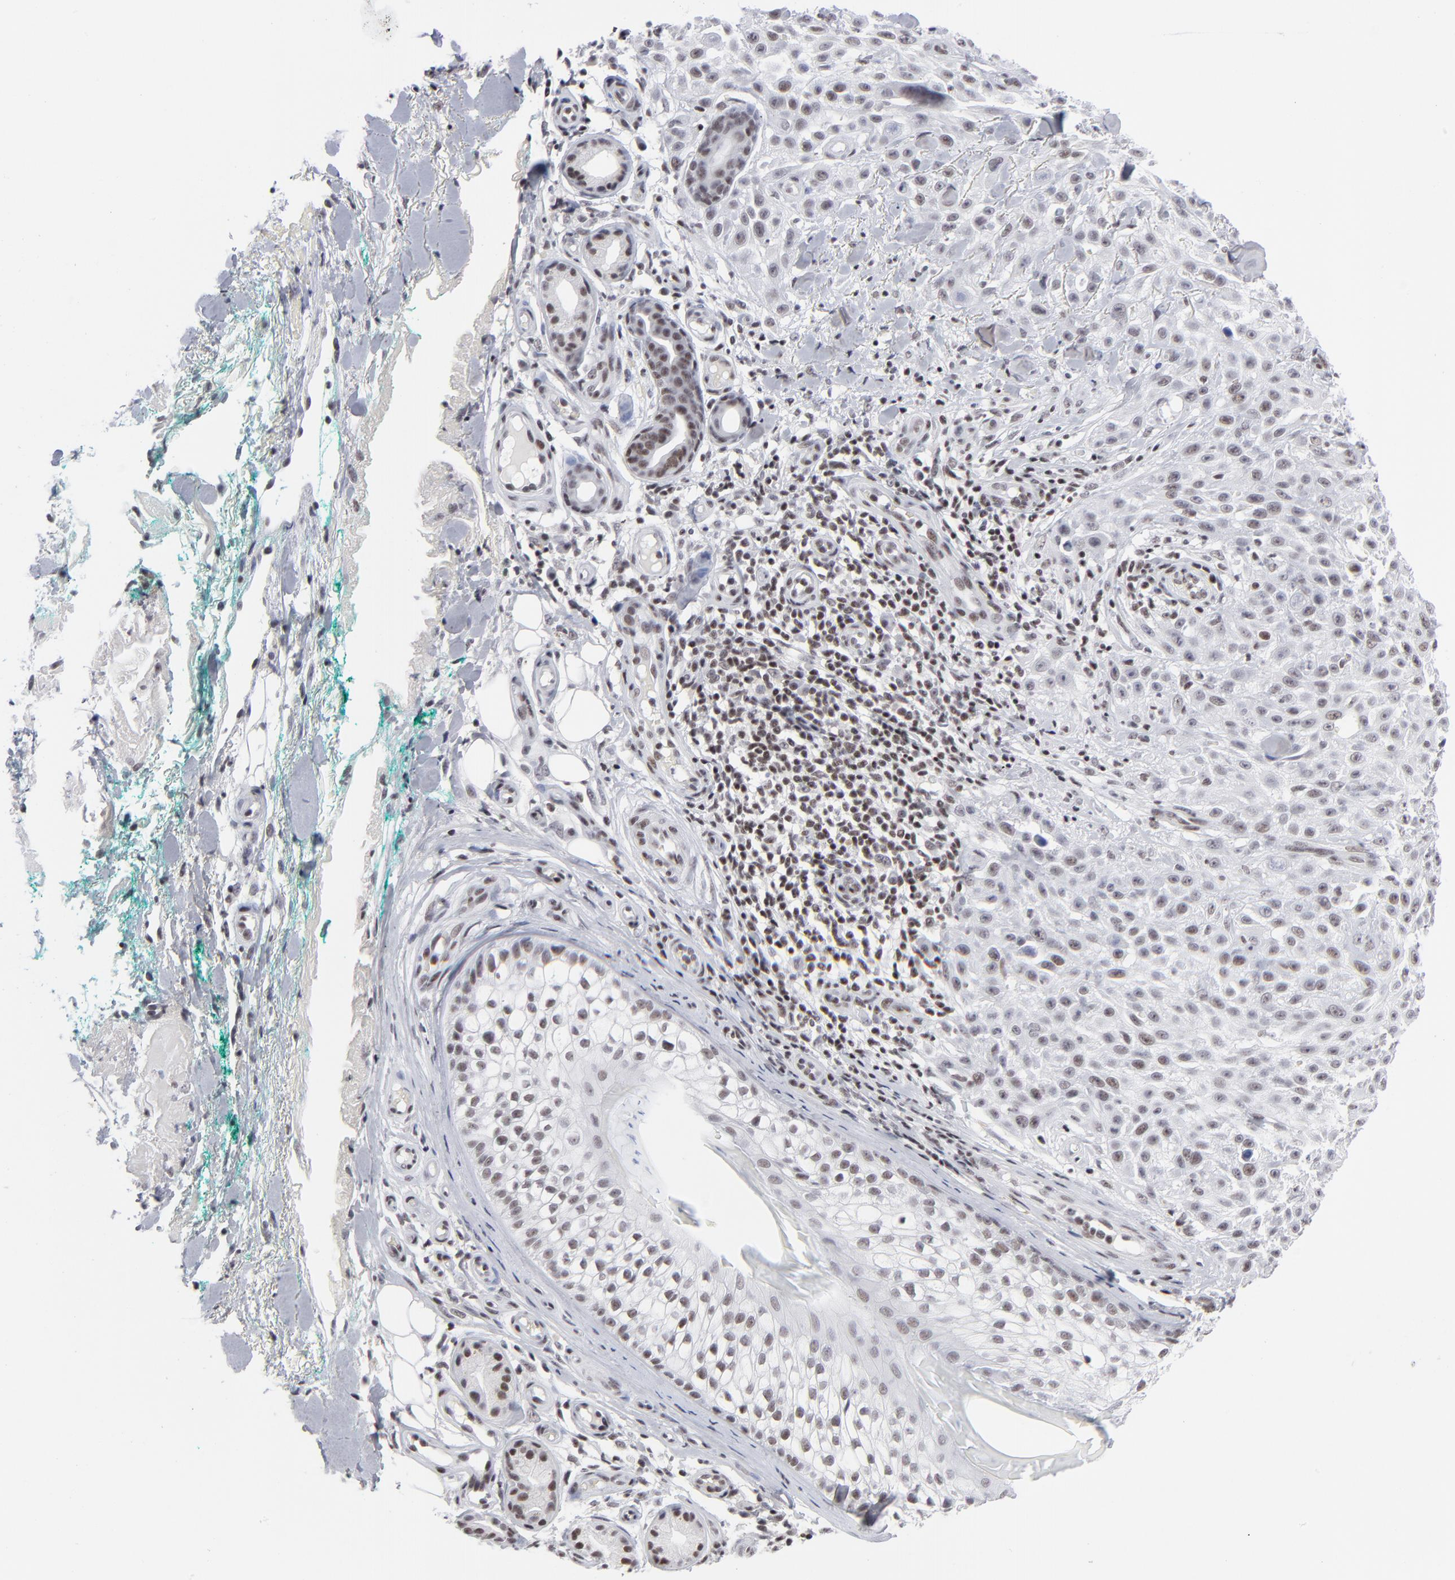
{"staining": {"intensity": "weak", "quantity": "<25%", "location": "nuclear"}, "tissue": "skin cancer", "cell_type": "Tumor cells", "image_type": "cancer", "snomed": [{"axis": "morphology", "description": "Squamous cell carcinoma, NOS"}, {"axis": "topography", "description": "Skin"}], "caption": "DAB (3,3'-diaminobenzidine) immunohistochemical staining of human skin cancer (squamous cell carcinoma) displays no significant positivity in tumor cells.", "gene": "SP2", "patient": {"sex": "female", "age": 42}}